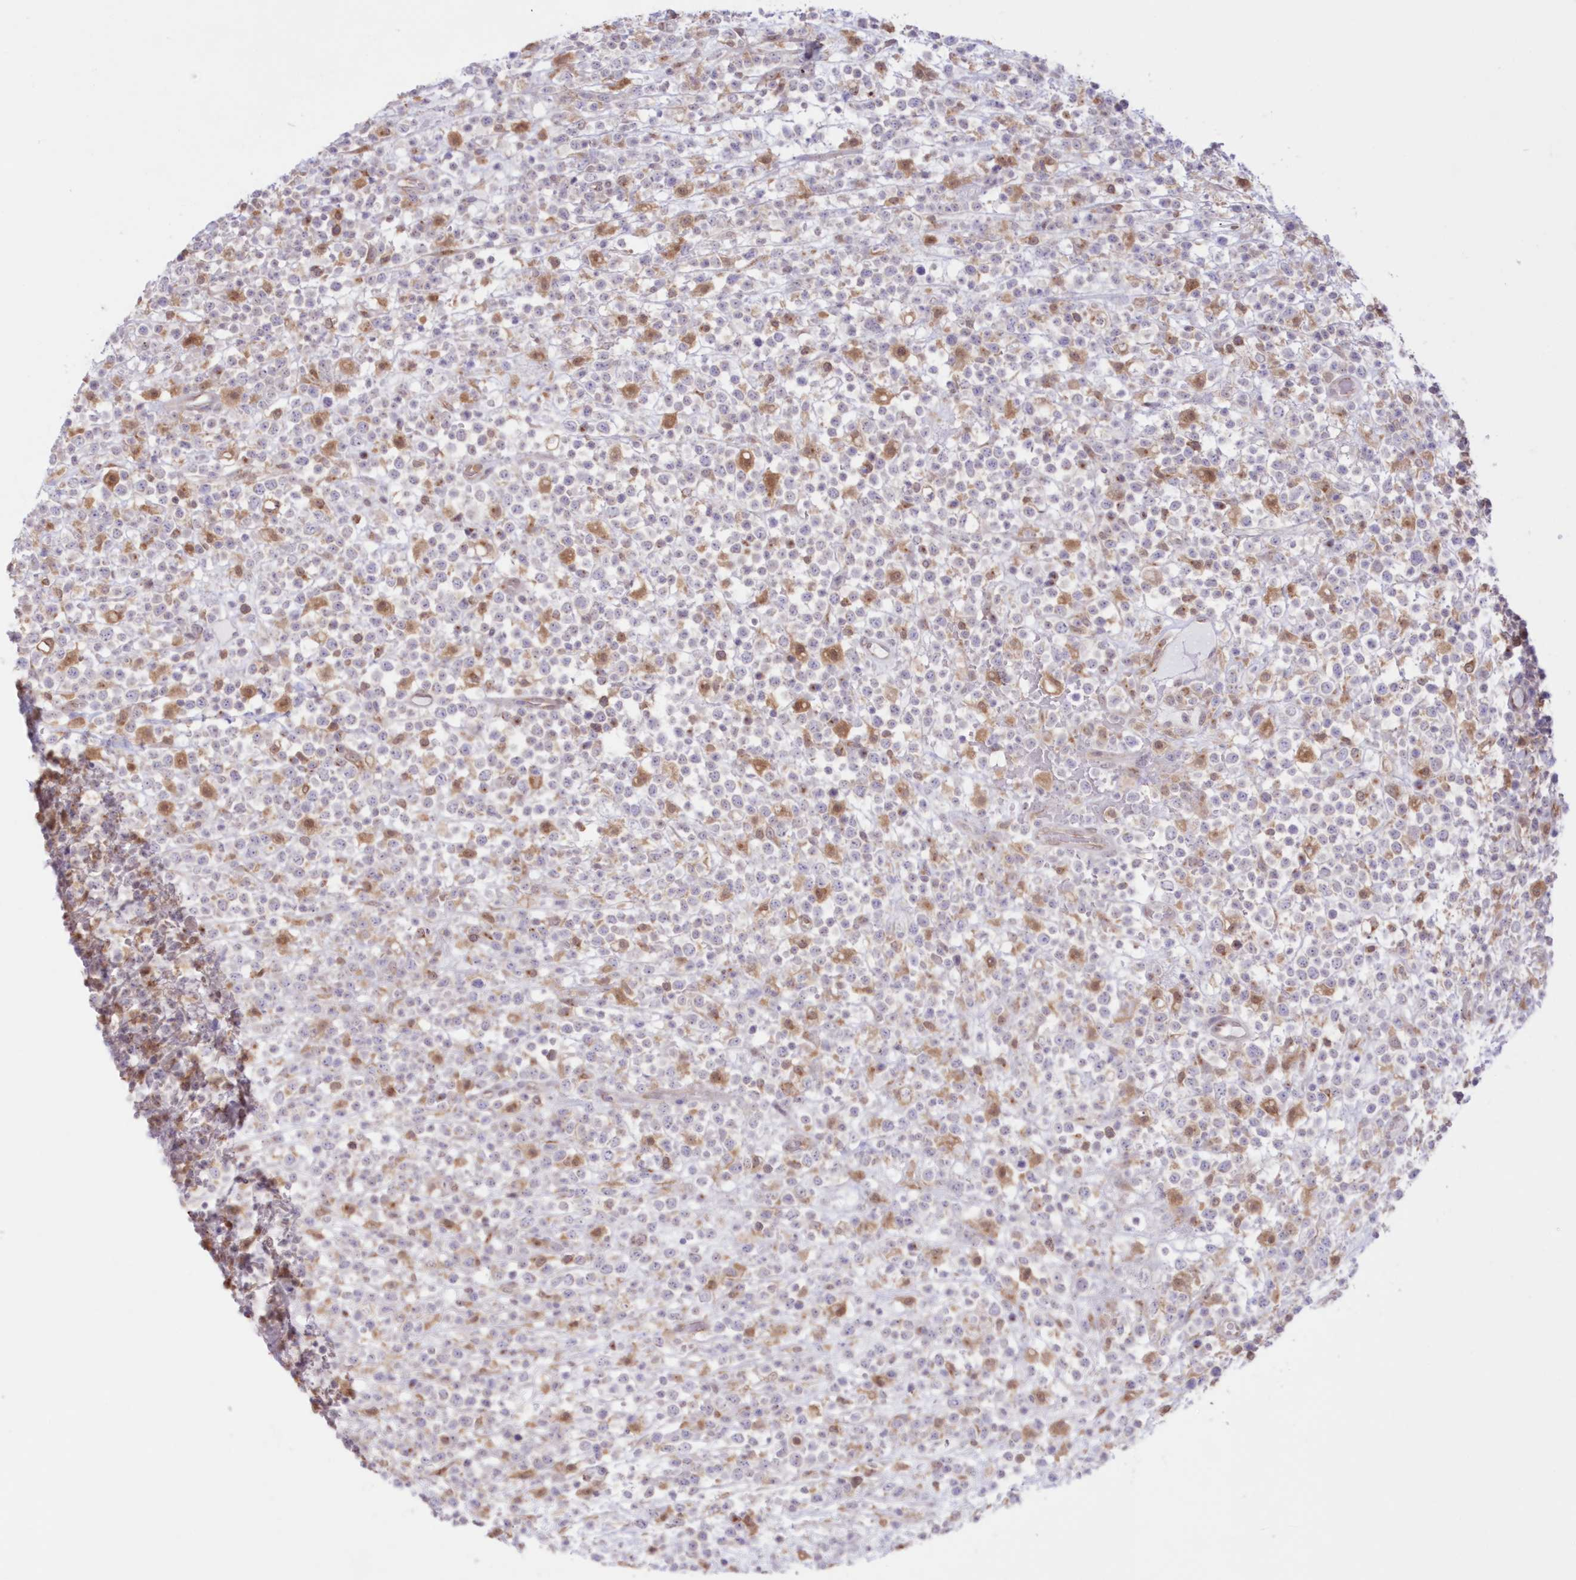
{"staining": {"intensity": "negative", "quantity": "none", "location": "none"}, "tissue": "lymphoma", "cell_type": "Tumor cells", "image_type": "cancer", "snomed": [{"axis": "morphology", "description": "Malignant lymphoma, non-Hodgkin's type, High grade"}, {"axis": "topography", "description": "Colon"}], "caption": "IHC of human lymphoma reveals no expression in tumor cells. (Brightfield microscopy of DAB (3,3'-diaminobenzidine) IHC at high magnification).", "gene": "RNPEP", "patient": {"sex": "female", "age": 53}}